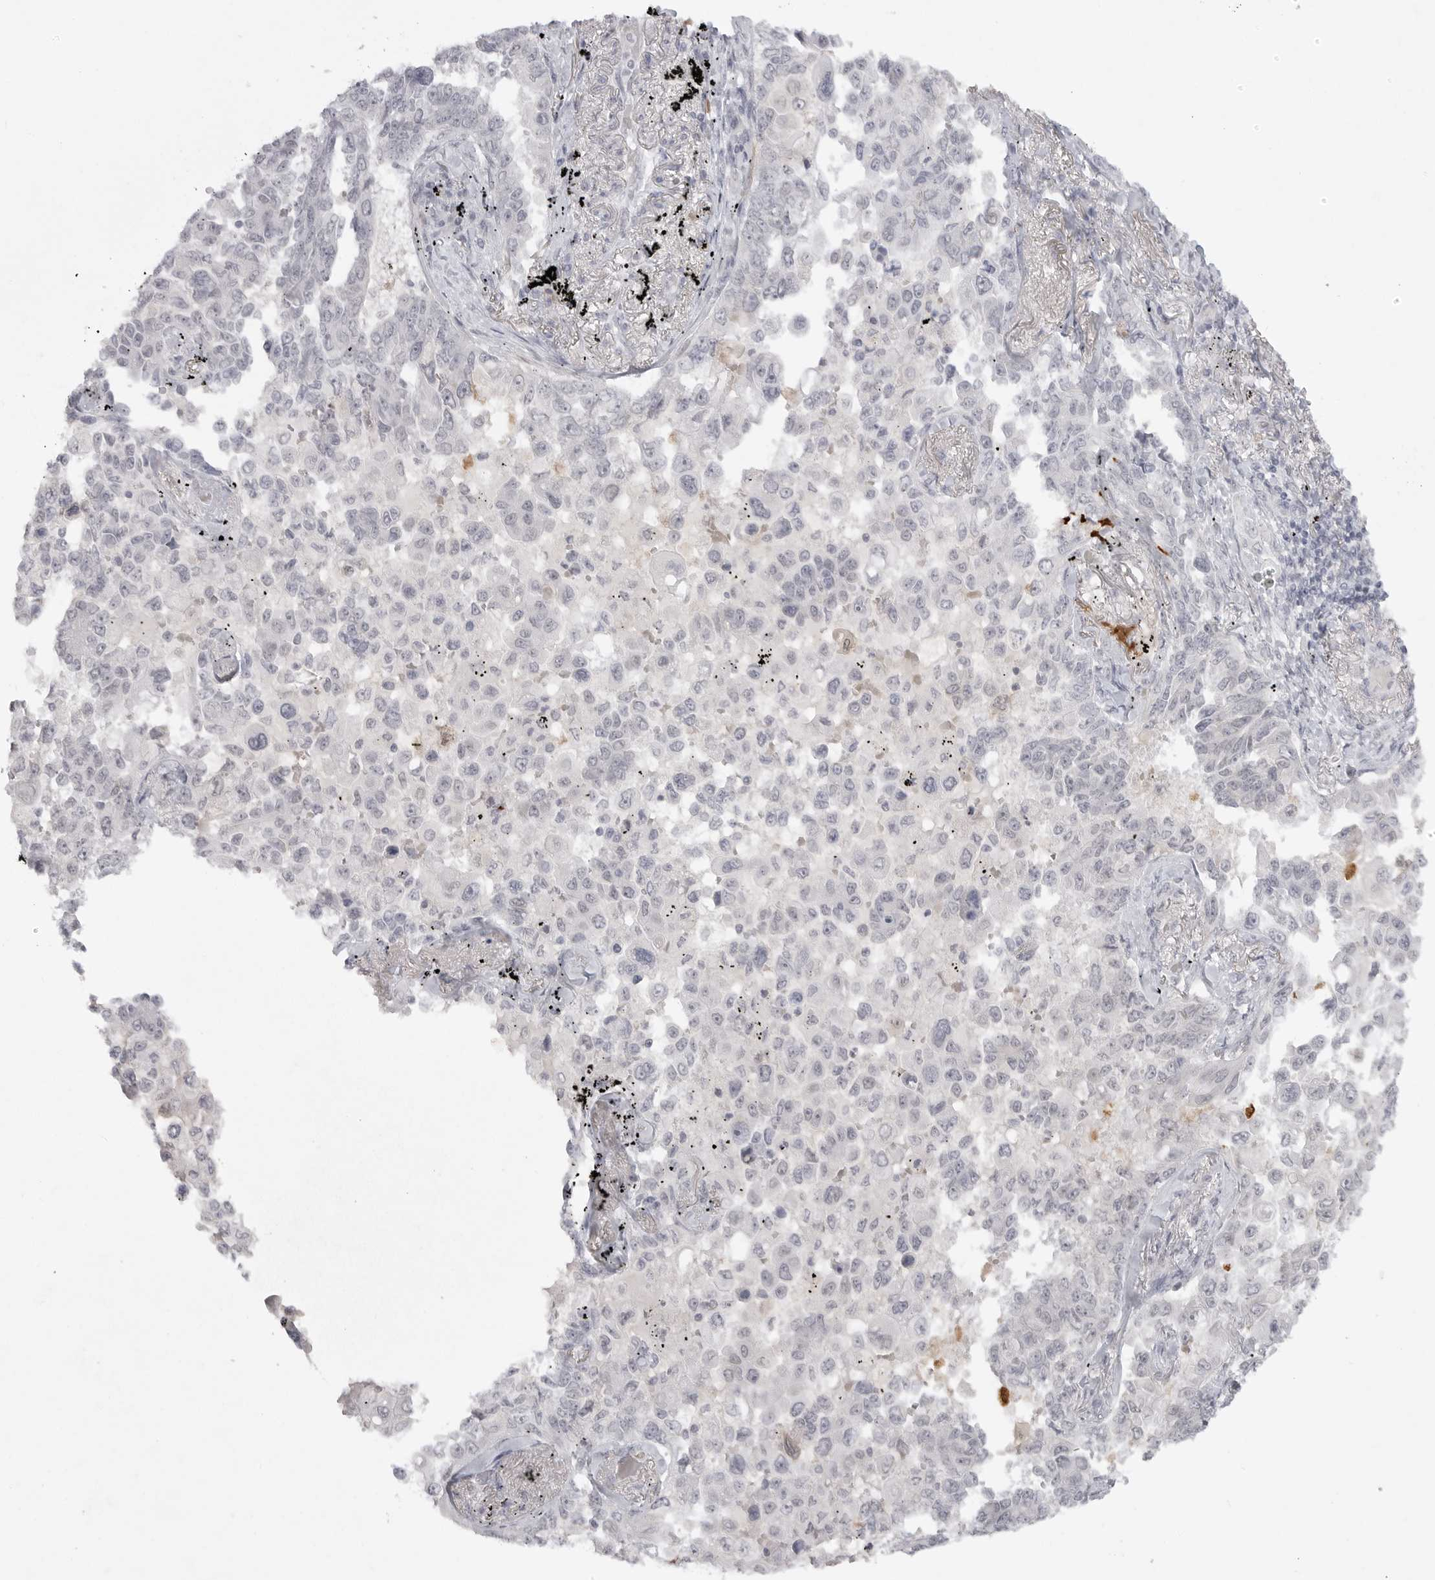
{"staining": {"intensity": "negative", "quantity": "none", "location": "none"}, "tissue": "lung cancer", "cell_type": "Tumor cells", "image_type": "cancer", "snomed": [{"axis": "morphology", "description": "Adenocarcinoma, NOS"}, {"axis": "topography", "description": "Lung"}], "caption": "DAB (3,3'-diaminobenzidine) immunohistochemical staining of human lung cancer (adenocarcinoma) reveals no significant expression in tumor cells.", "gene": "TCTN3", "patient": {"sex": "female", "age": 67}}